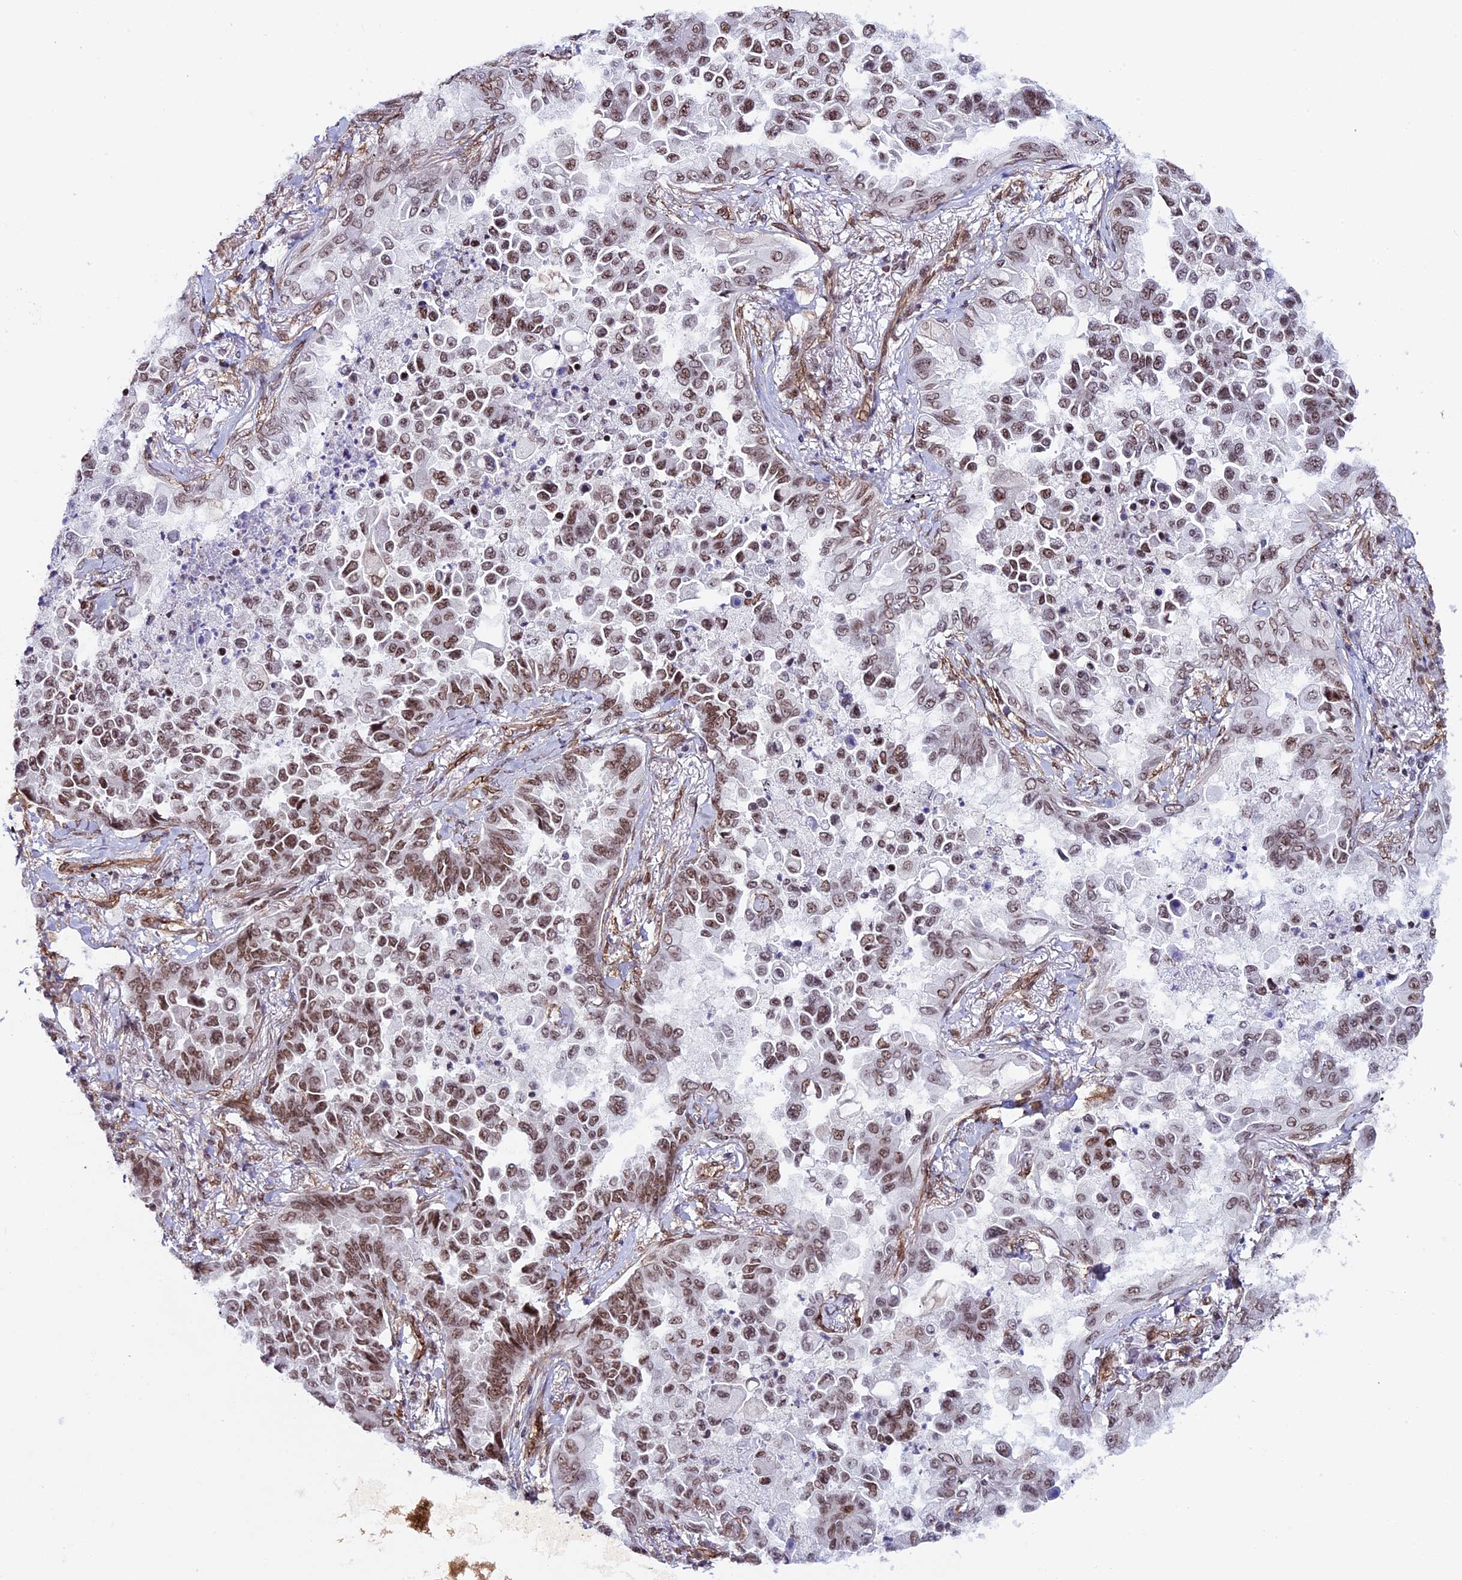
{"staining": {"intensity": "moderate", "quantity": ">75%", "location": "nuclear"}, "tissue": "lung cancer", "cell_type": "Tumor cells", "image_type": "cancer", "snomed": [{"axis": "morphology", "description": "Adenocarcinoma, NOS"}, {"axis": "topography", "description": "Lung"}], "caption": "The photomicrograph displays immunohistochemical staining of lung cancer. There is moderate nuclear staining is present in about >75% of tumor cells. Using DAB (3,3'-diaminobenzidine) (brown) and hematoxylin (blue) stains, captured at high magnification using brightfield microscopy.", "gene": "MPHOSPH8", "patient": {"sex": "female", "age": 67}}